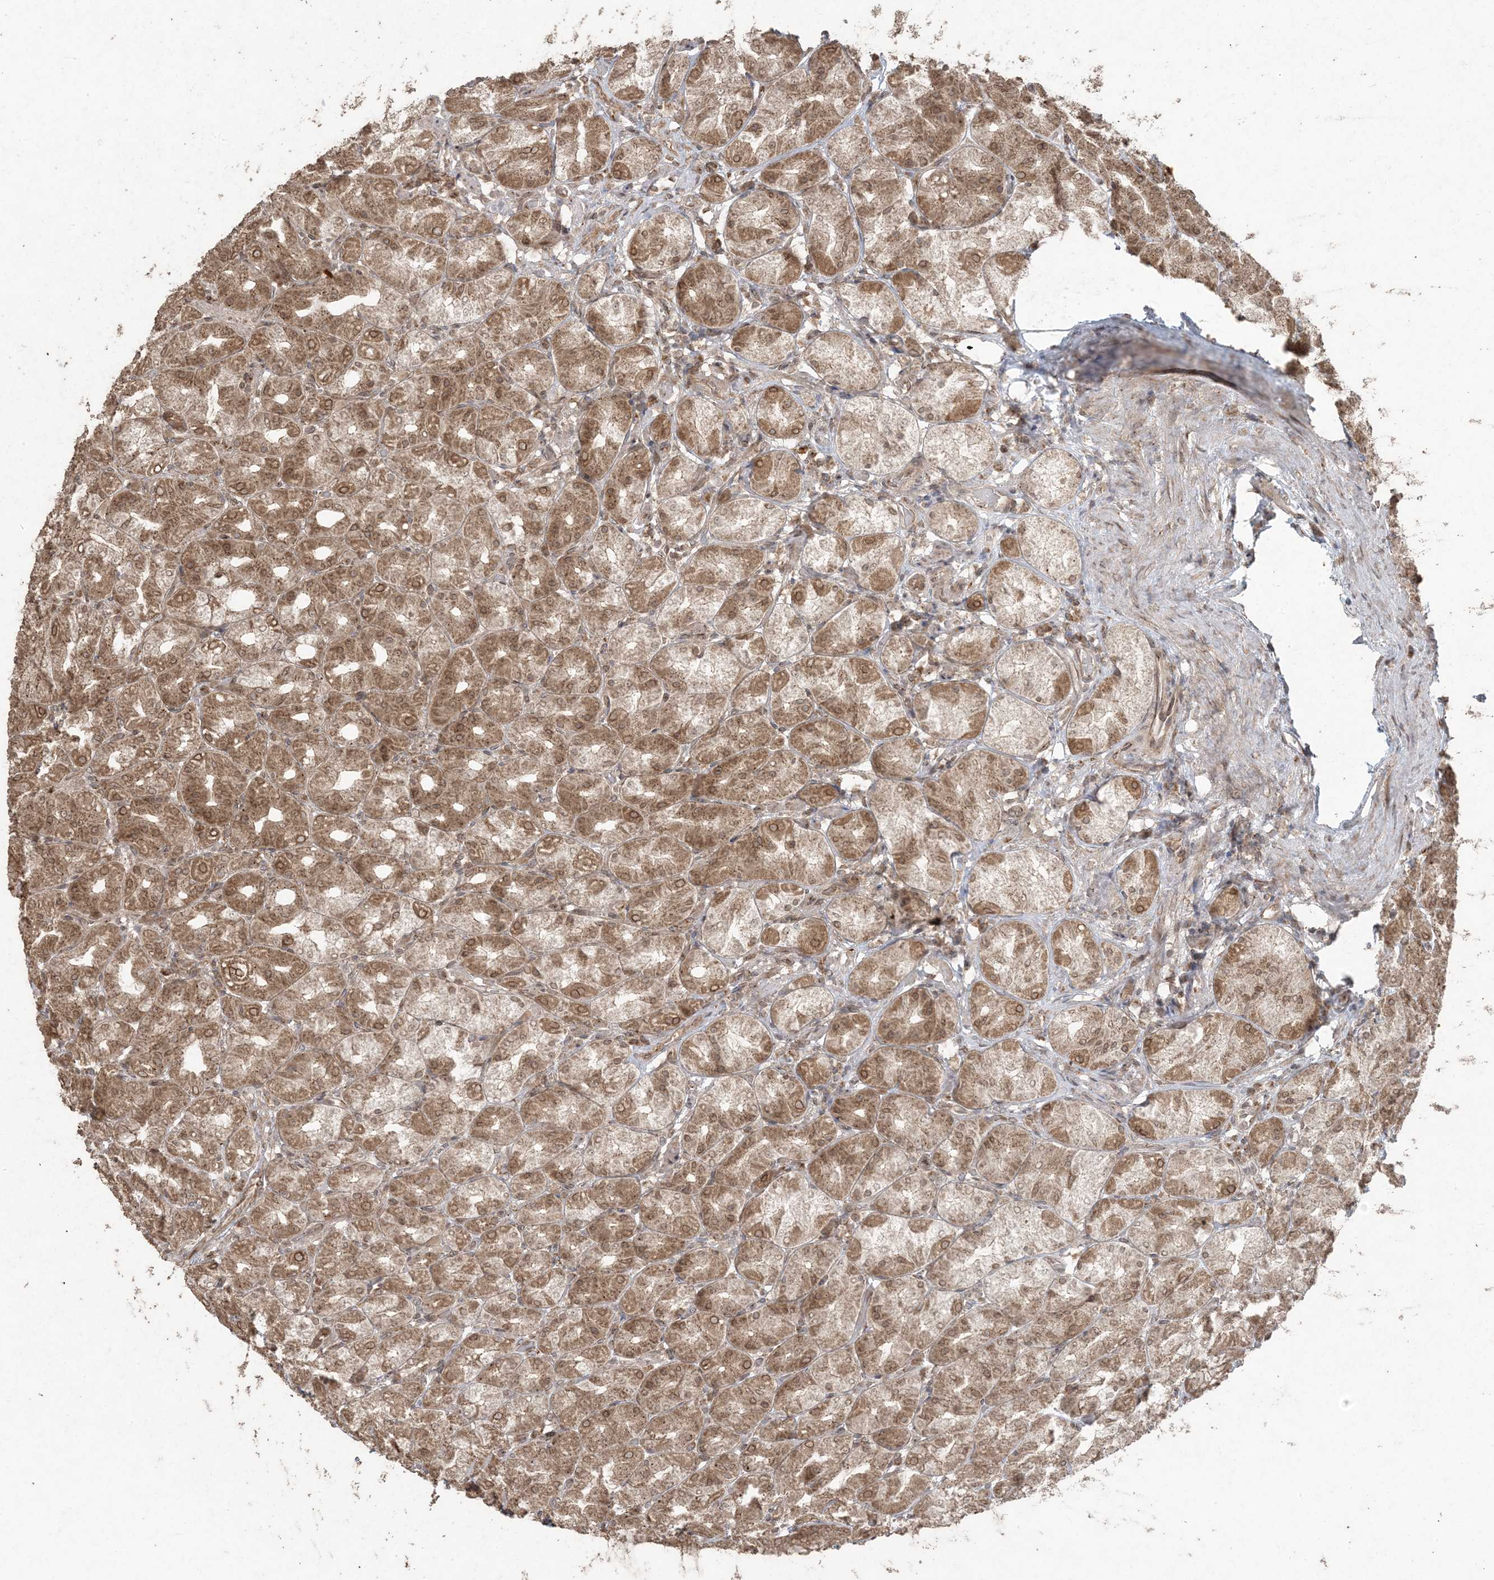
{"staining": {"intensity": "moderate", "quantity": ">75%", "location": "cytoplasmic/membranous"}, "tissue": "stomach", "cell_type": "Glandular cells", "image_type": "normal", "snomed": [{"axis": "morphology", "description": "Normal tissue, NOS"}, {"axis": "topography", "description": "Stomach, upper"}], "caption": "Immunohistochemistry of unremarkable human stomach reveals medium levels of moderate cytoplasmic/membranous expression in approximately >75% of glandular cells. (IHC, brightfield microscopy, high magnification).", "gene": "DDX19B", "patient": {"sex": "male", "age": 68}}